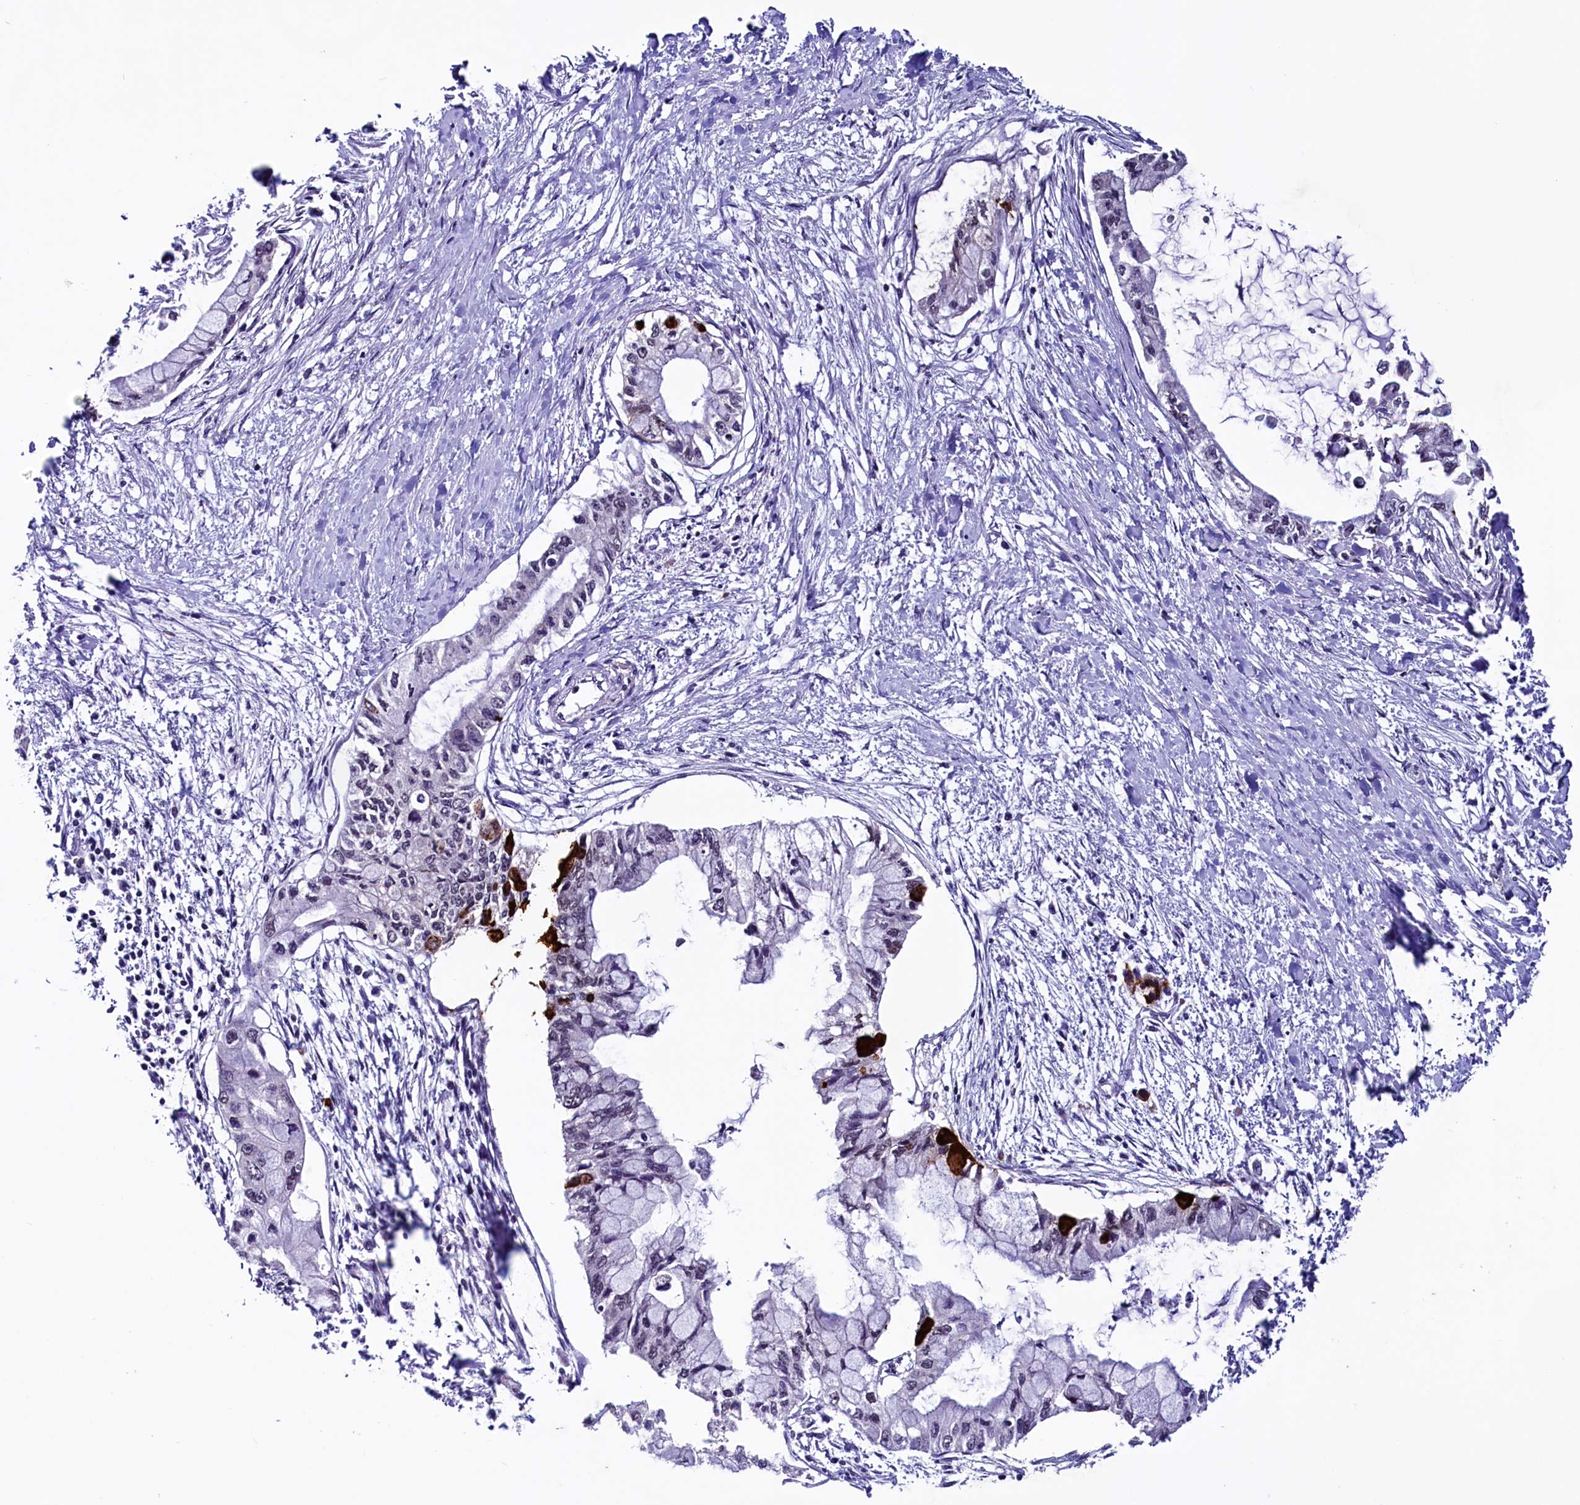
{"staining": {"intensity": "strong", "quantity": "<25%", "location": "cytoplasmic/membranous"}, "tissue": "pancreatic cancer", "cell_type": "Tumor cells", "image_type": "cancer", "snomed": [{"axis": "morphology", "description": "Adenocarcinoma, NOS"}, {"axis": "topography", "description": "Pancreas"}], "caption": "Protein staining of pancreatic adenocarcinoma tissue exhibits strong cytoplasmic/membranous staining in about <25% of tumor cells.", "gene": "RNMT", "patient": {"sex": "male", "age": 48}}